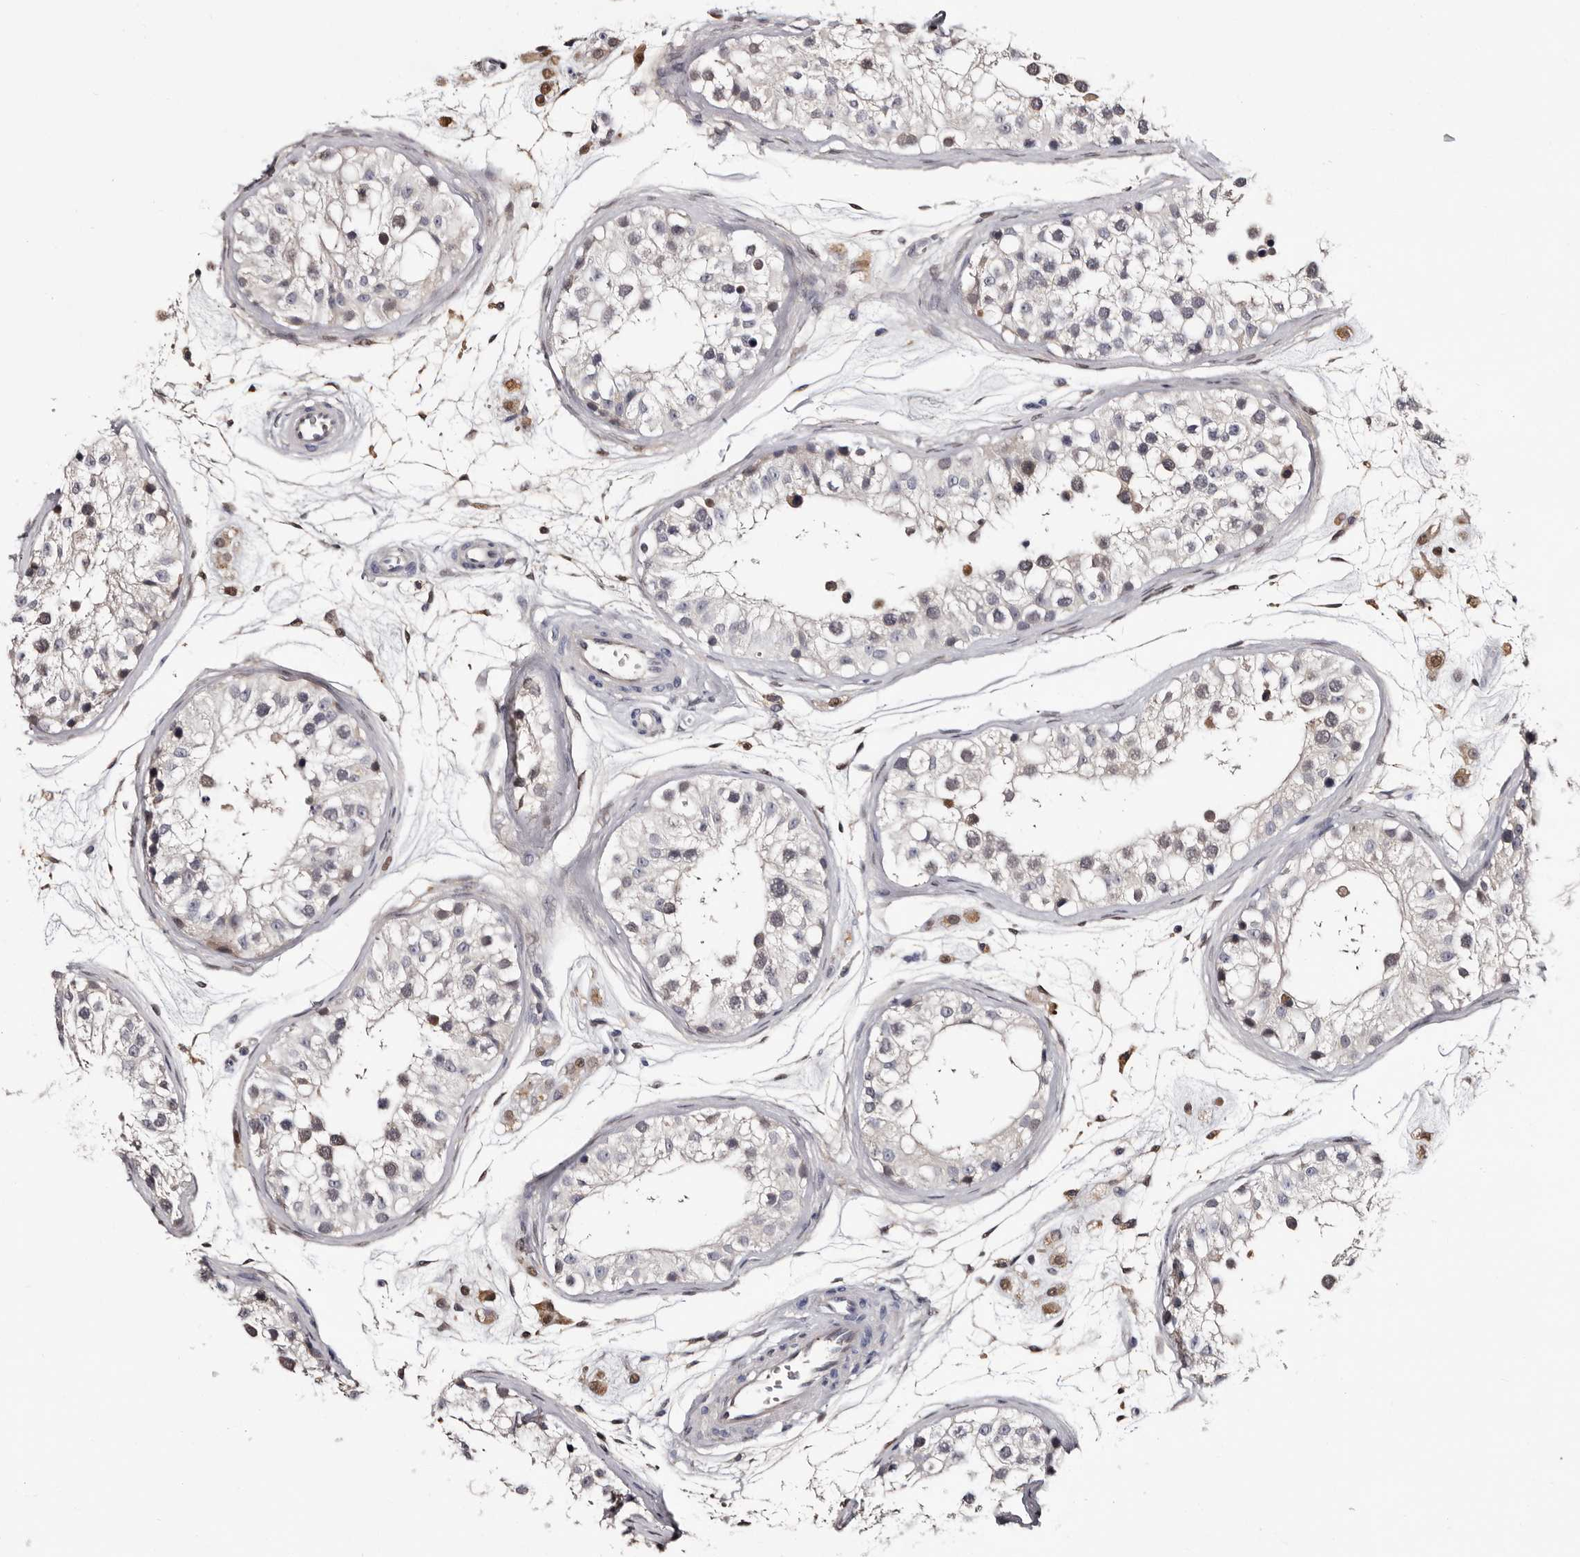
{"staining": {"intensity": "weak", "quantity": "25%-75%", "location": "cytoplasmic/membranous,nuclear"}, "tissue": "testis", "cell_type": "Cells in seminiferous ducts", "image_type": "normal", "snomed": [{"axis": "morphology", "description": "Normal tissue, NOS"}, {"axis": "morphology", "description": "Adenocarcinoma, metastatic, NOS"}, {"axis": "topography", "description": "Testis"}], "caption": "High-power microscopy captured an immunohistochemistry micrograph of unremarkable testis, revealing weak cytoplasmic/membranous,nuclear positivity in approximately 25%-75% of cells in seminiferous ducts.", "gene": "DNPH1", "patient": {"sex": "male", "age": 26}}